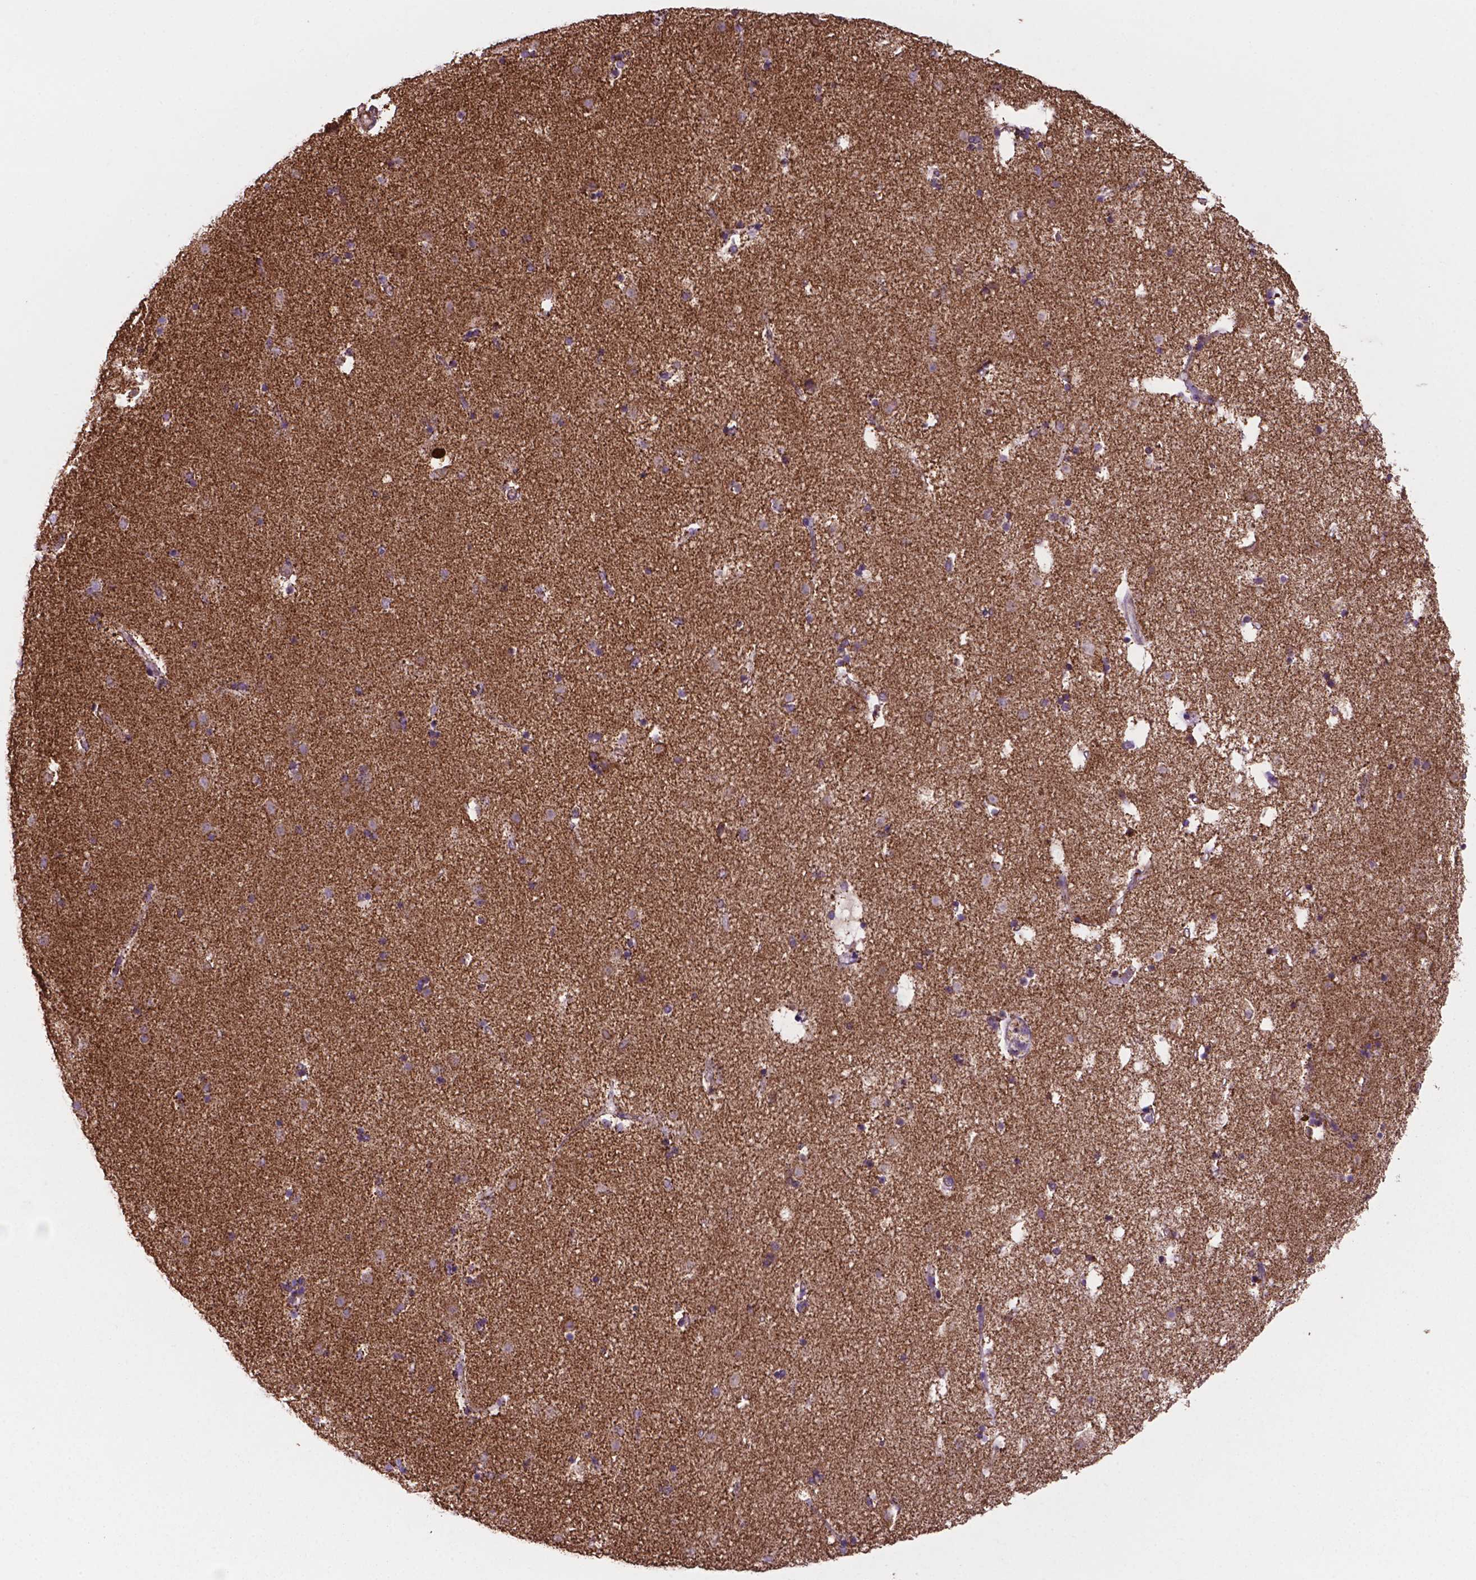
{"staining": {"intensity": "moderate", "quantity": ">75%", "location": "cytoplasmic/membranous"}, "tissue": "caudate", "cell_type": "Glial cells", "image_type": "normal", "snomed": [{"axis": "morphology", "description": "Normal tissue, NOS"}, {"axis": "topography", "description": "Lateral ventricle wall"}], "caption": "The immunohistochemical stain highlights moderate cytoplasmic/membranous staining in glial cells of normal caudate. Nuclei are stained in blue.", "gene": "HSPD1", "patient": {"sex": "female", "age": 71}}